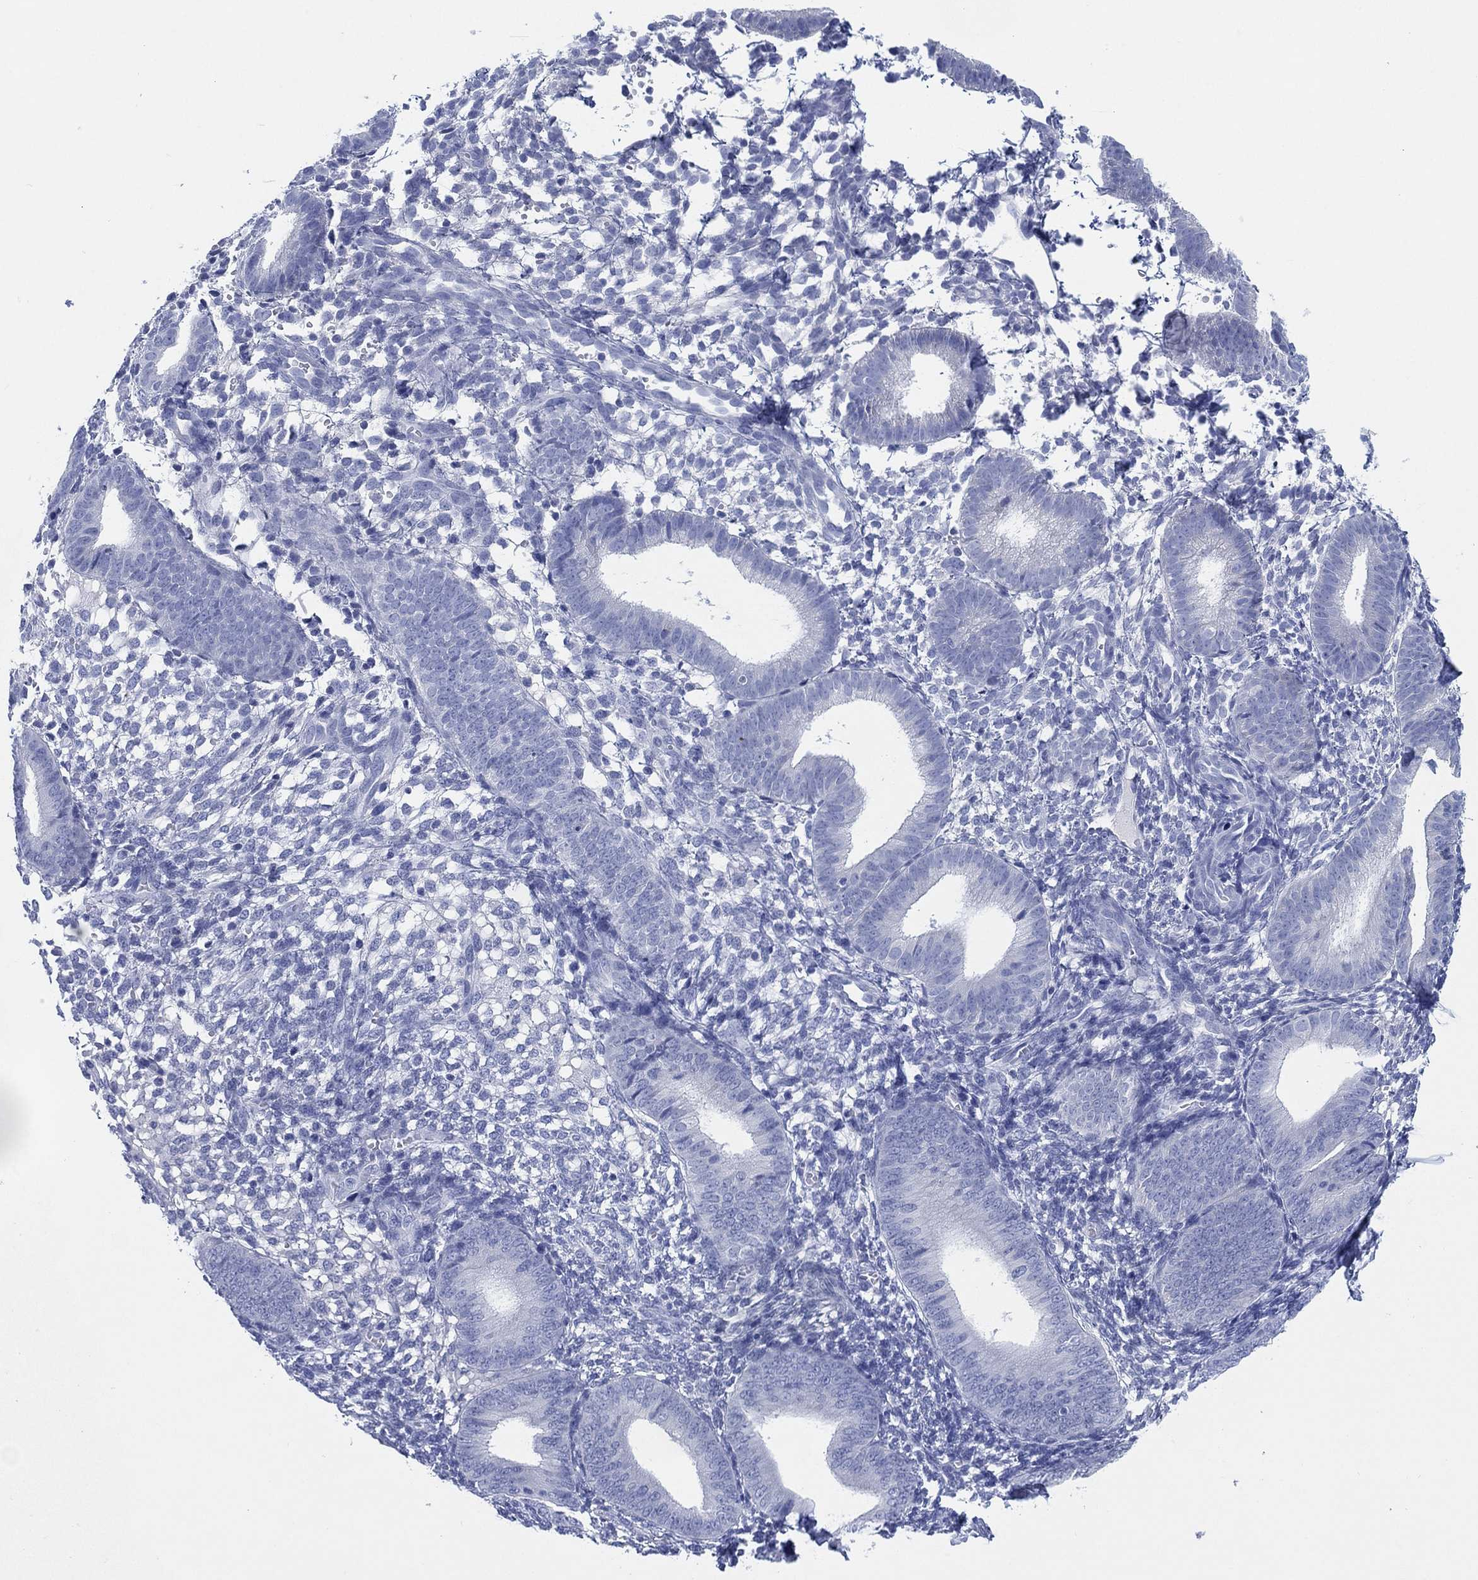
{"staining": {"intensity": "negative", "quantity": "none", "location": "none"}, "tissue": "endometrium", "cell_type": "Cells in endometrial stroma", "image_type": "normal", "snomed": [{"axis": "morphology", "description": "Normal tissue, NOS"}, {"axis": "topography", "description": "Endometrium"}], "caption": "DAB (3,3'-diaminobenzidine) immunohistochemical staining of unremarkable endometrium shows no significant positivity in cells in endometrial stroma.", "gene": "SLC9C2", "patient": {"sex": "female", "age": 39}}